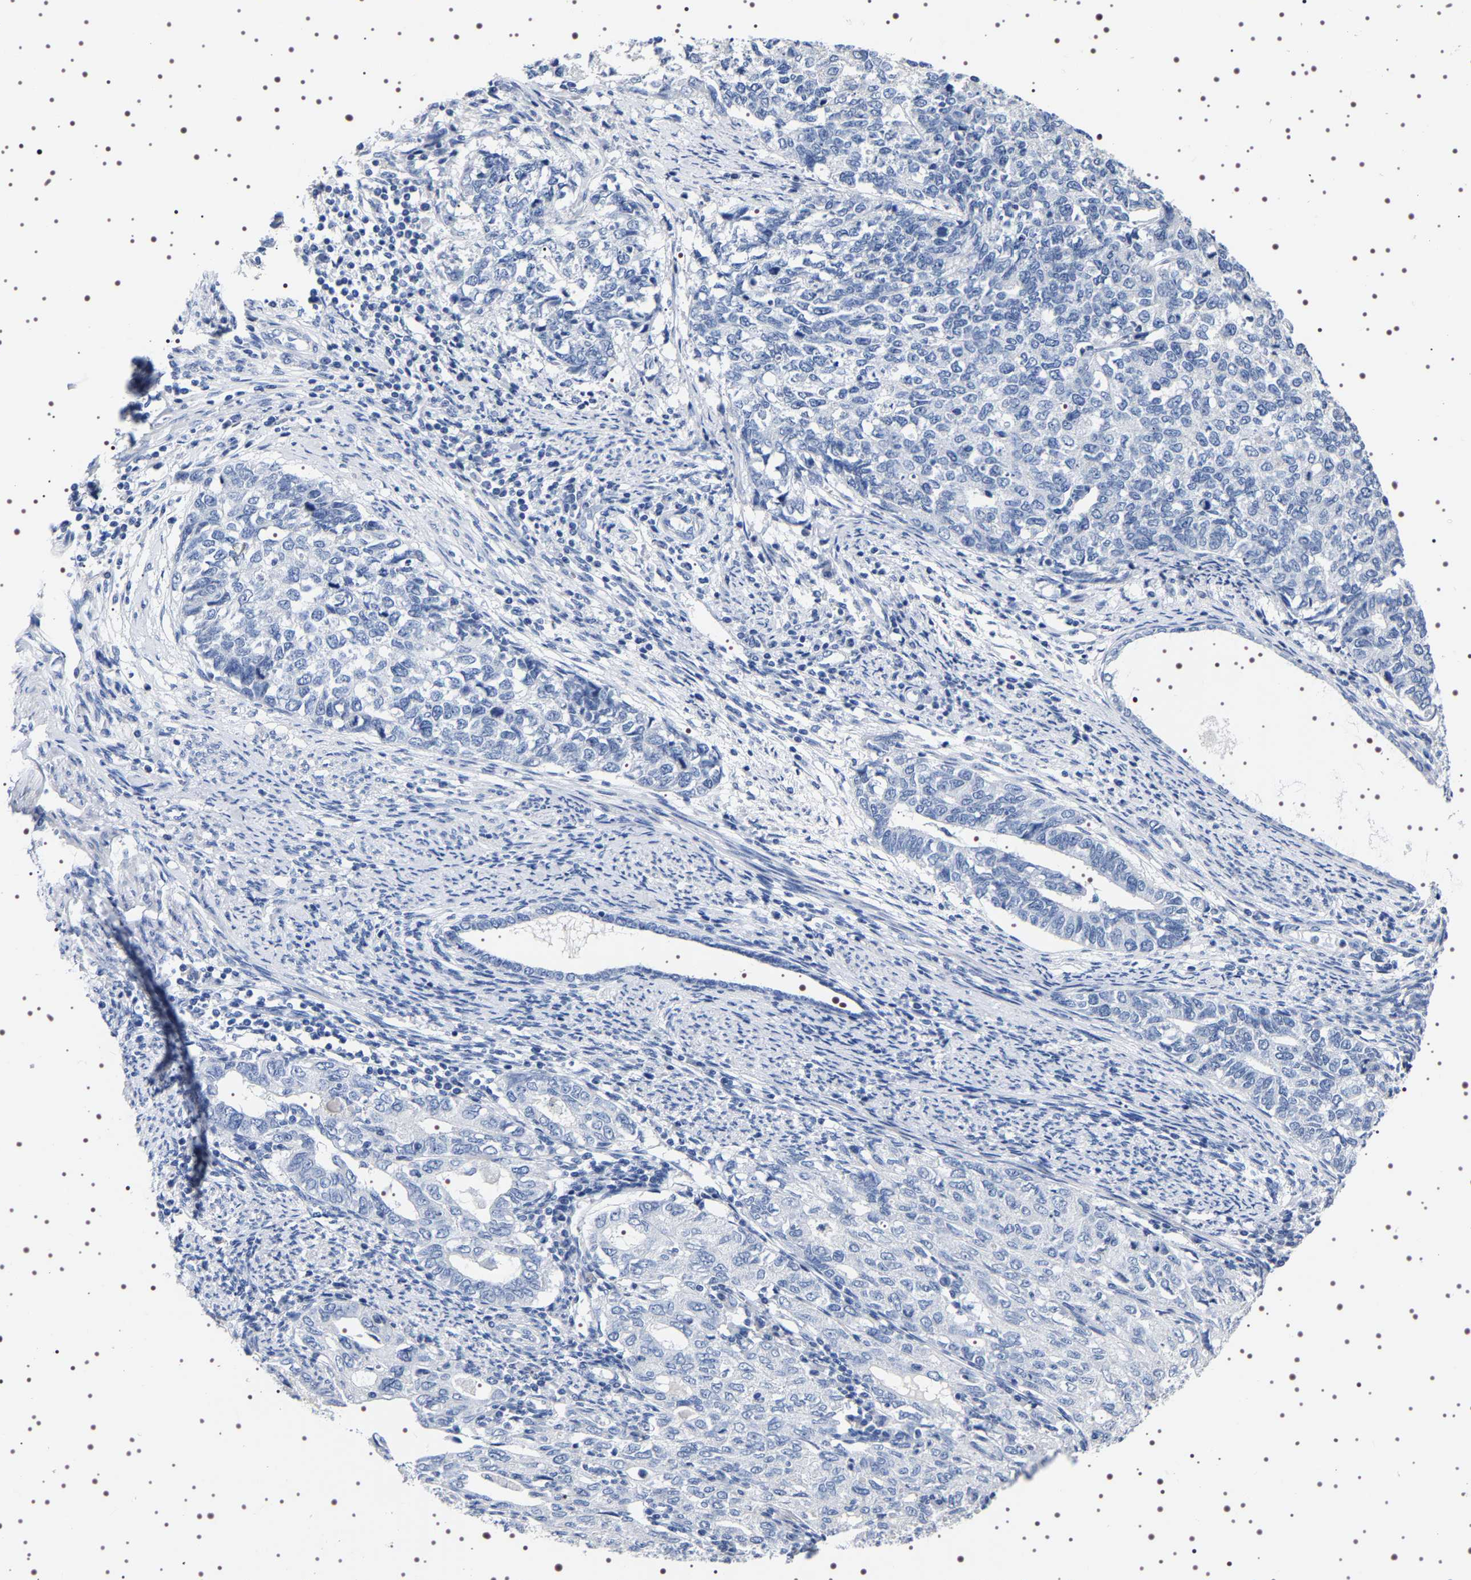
{"staining": {"intensity": "negative", "quantity": "none", "location": "none"}, "tissue": "cervical cancer", "cell_type": "Tumor cells", "image_type": "cancer", "snomed": [{"axis": "morphology", "description": "Squamous cell carcinoma, NOS"}, {"axis": "topography", "description": "Cervix"}], "caption": "Immunohistochemistry (IHC) image of neoplastic tissue: human squamous cell carcinoma (cervical) stained with DAB (3,3'-diaminobenzidine) displays no significant protein expression in tumor cells. (Brightfield microscopy of DAB (3,3'-diaminobenzidine) immunohistochemistry (IHC) at high magnification).", "gene": "UBQLN3", "patient": {"sex": "female", "age": 63}}